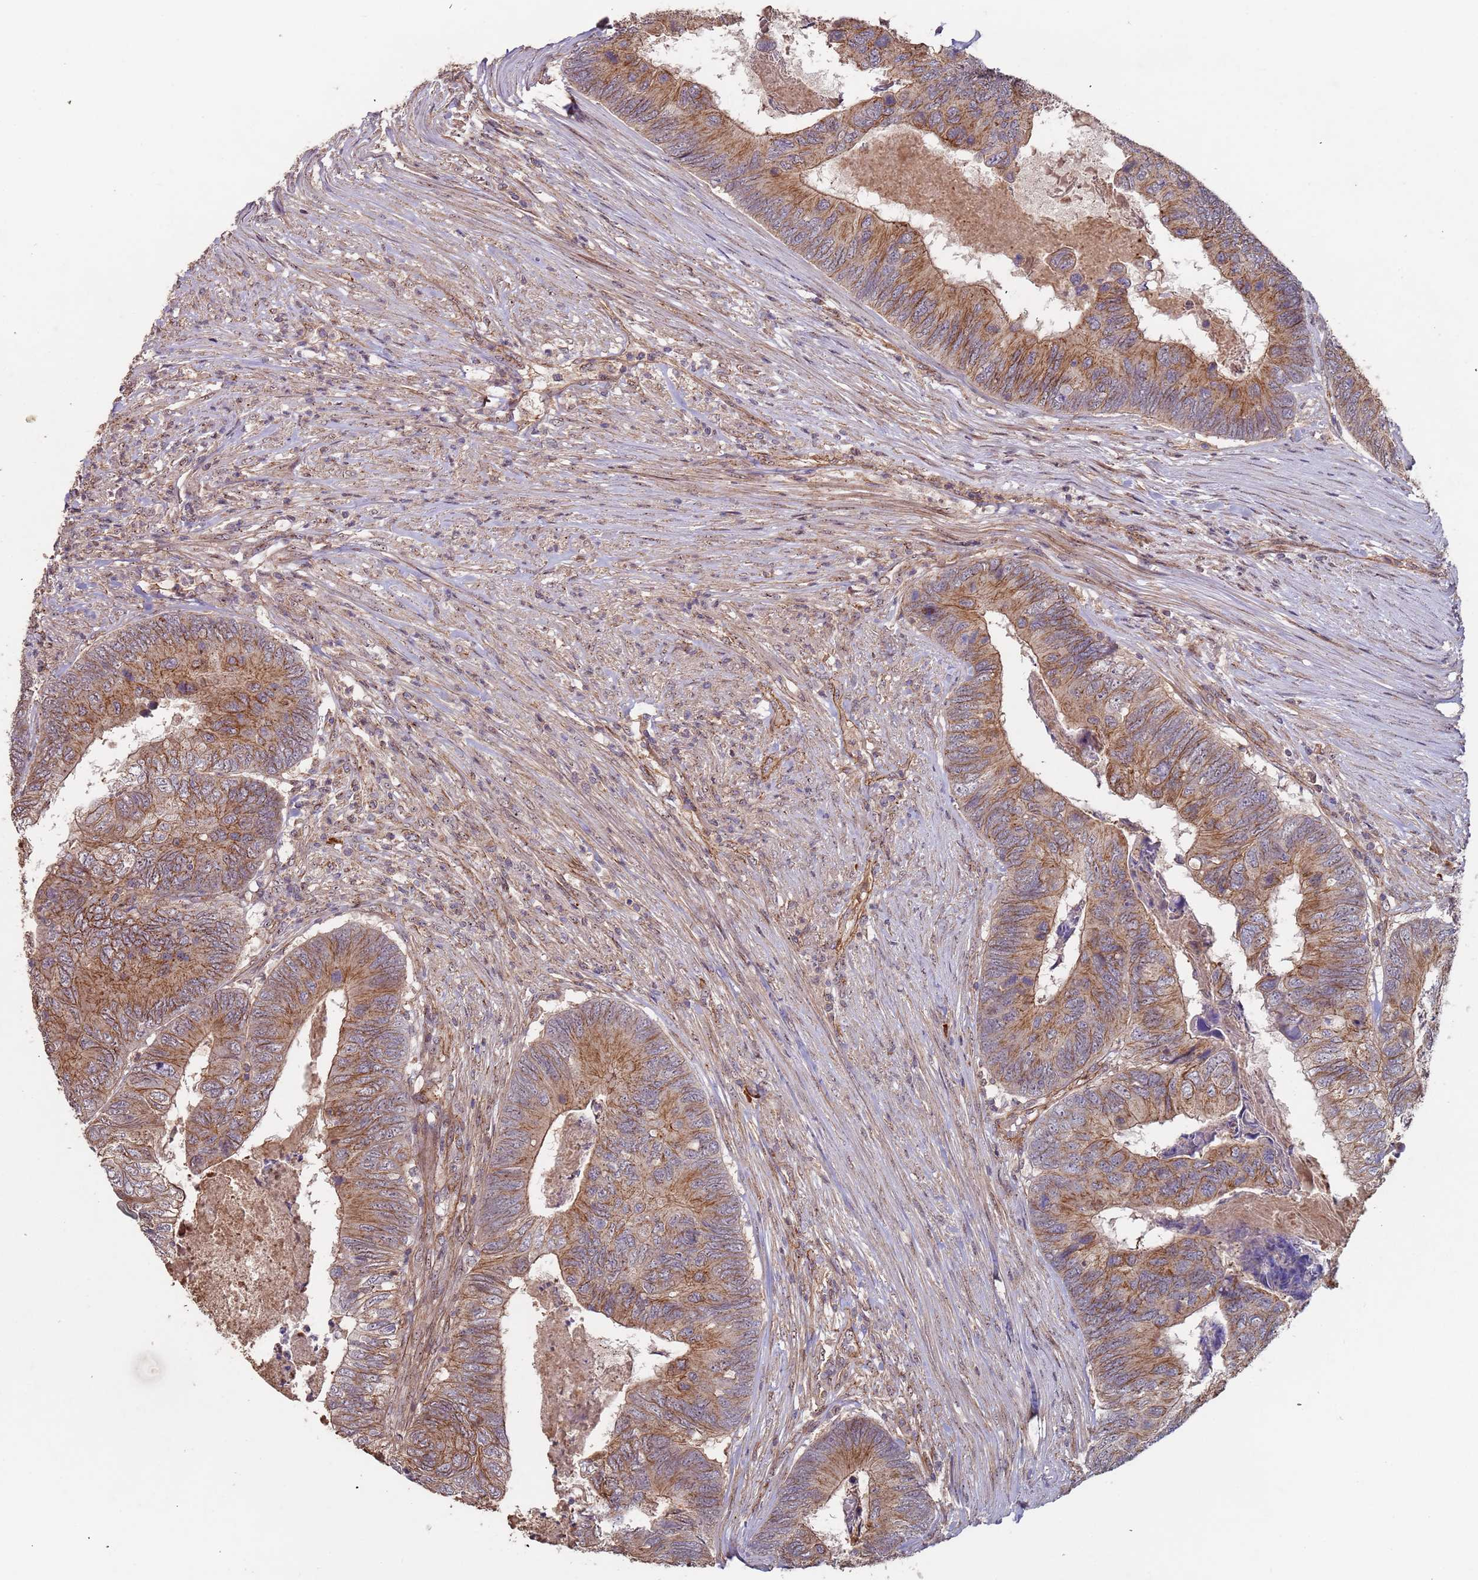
{"staining": {"intensity": "moderate", "quantity": ">75%", "location": "cytoplasmic/membranous"}, "tissue": "colorectal cancer", "cell_type": "Tumor cells", "image_type": "cancer", "snomed": [{"axis": "morphology", "description": "Adenocarcinoma, NOS"}, {"axis": "topography", "description": "Colon"}], "caption": "An image showing moderate cytoplasmic/membranous staining in about >75% of tumor cells in colorectal cancer (adenocarcinoma), as visualized by brown immunohistochemical staining.", "gene": "KANSL1L", "patient": {"sex": "female", "age": 67}}